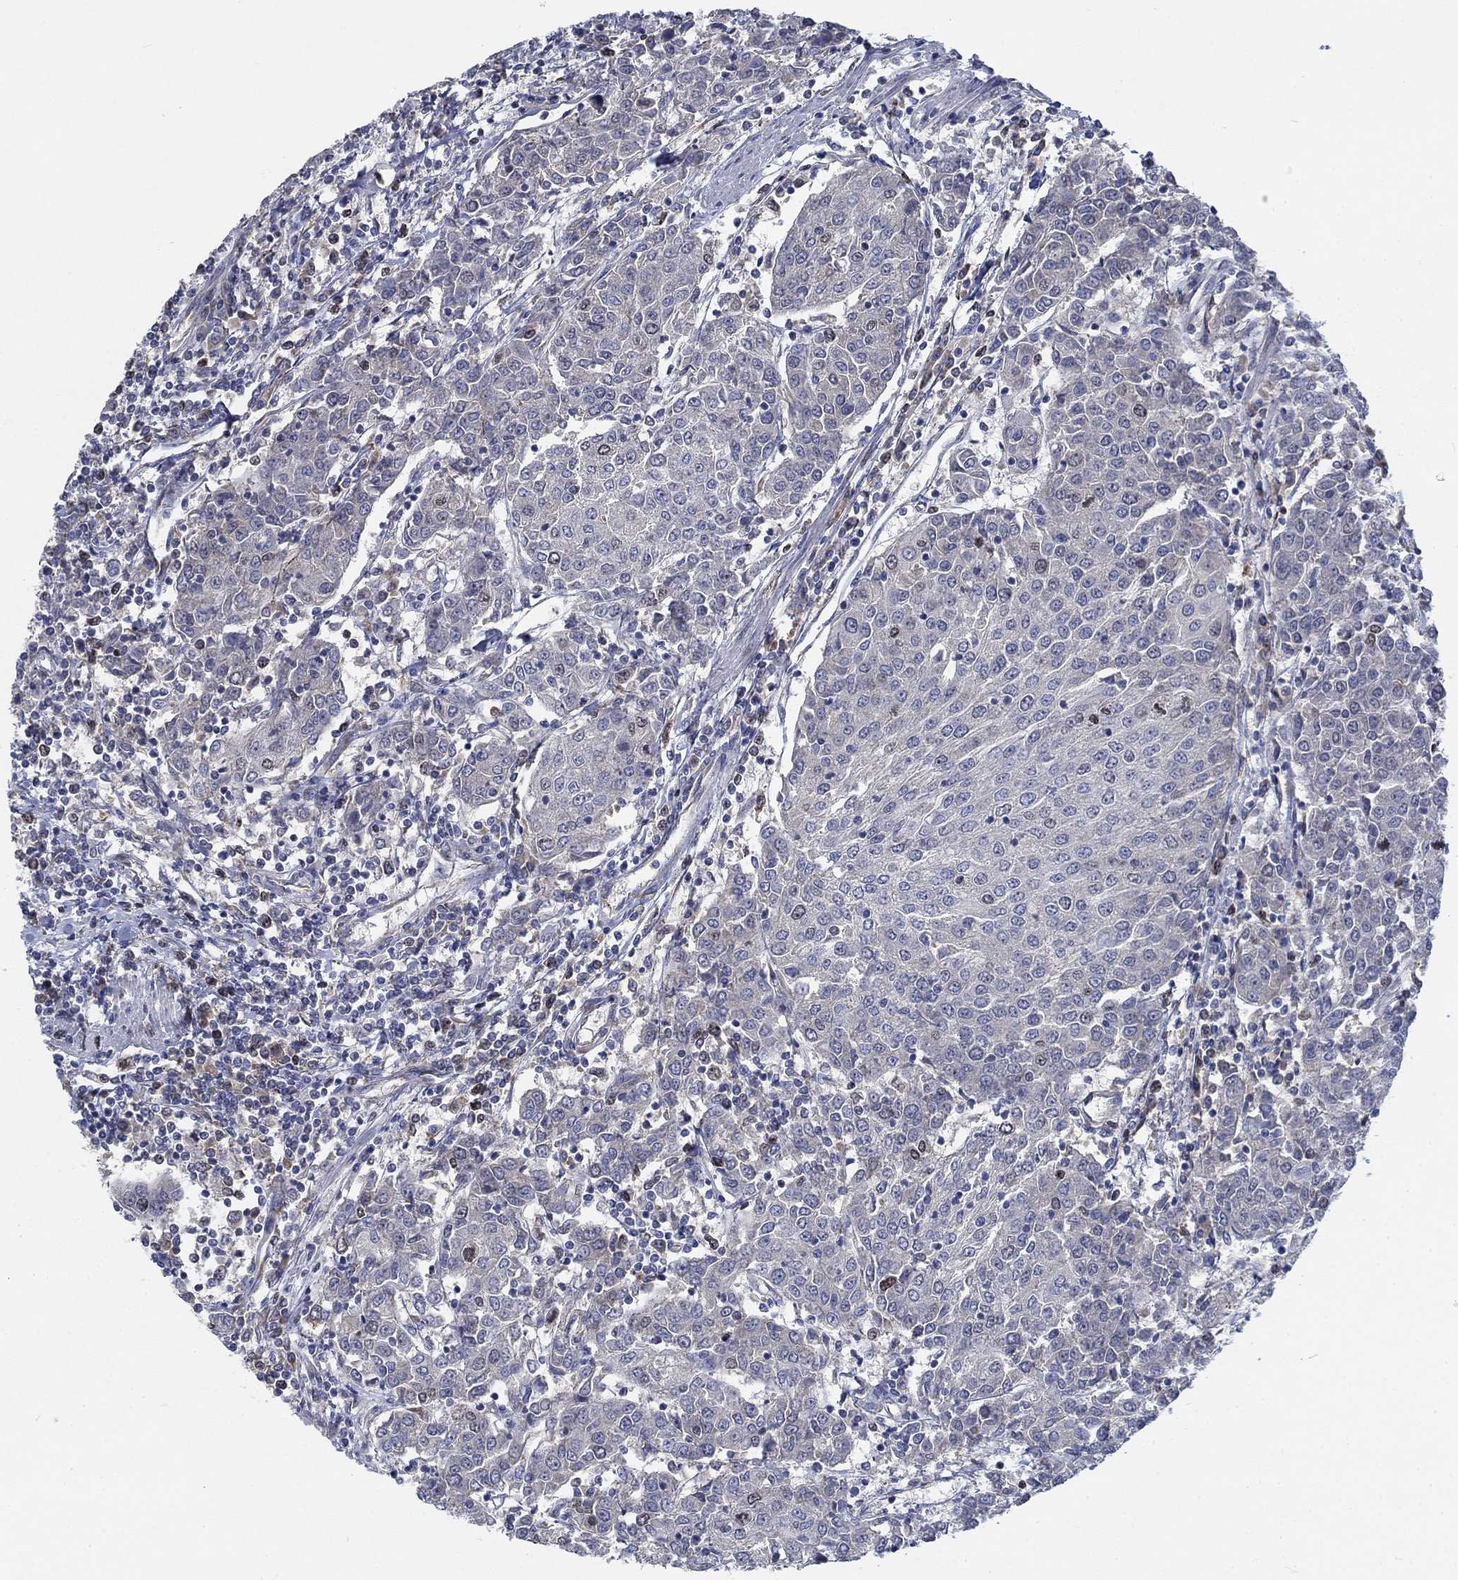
{"staining": {"intensity": "negative", "quantity": "none", "location": "none"}, "tissue": "urothelial cancer", "cell_type": "Tumor cells", "image_type": "cancer", "snomed": [{"axis": "morphology", "description": "Urothelial carcinoma, High grade"}, {"axis": "topography", "description": "Urinary bladder"}], "caption": "An image of urothelial cancer stained for a protein shows no brown staining in tumor cells.", "gene": "MMP24", "patient": {"sex": "female", "age": 85}}